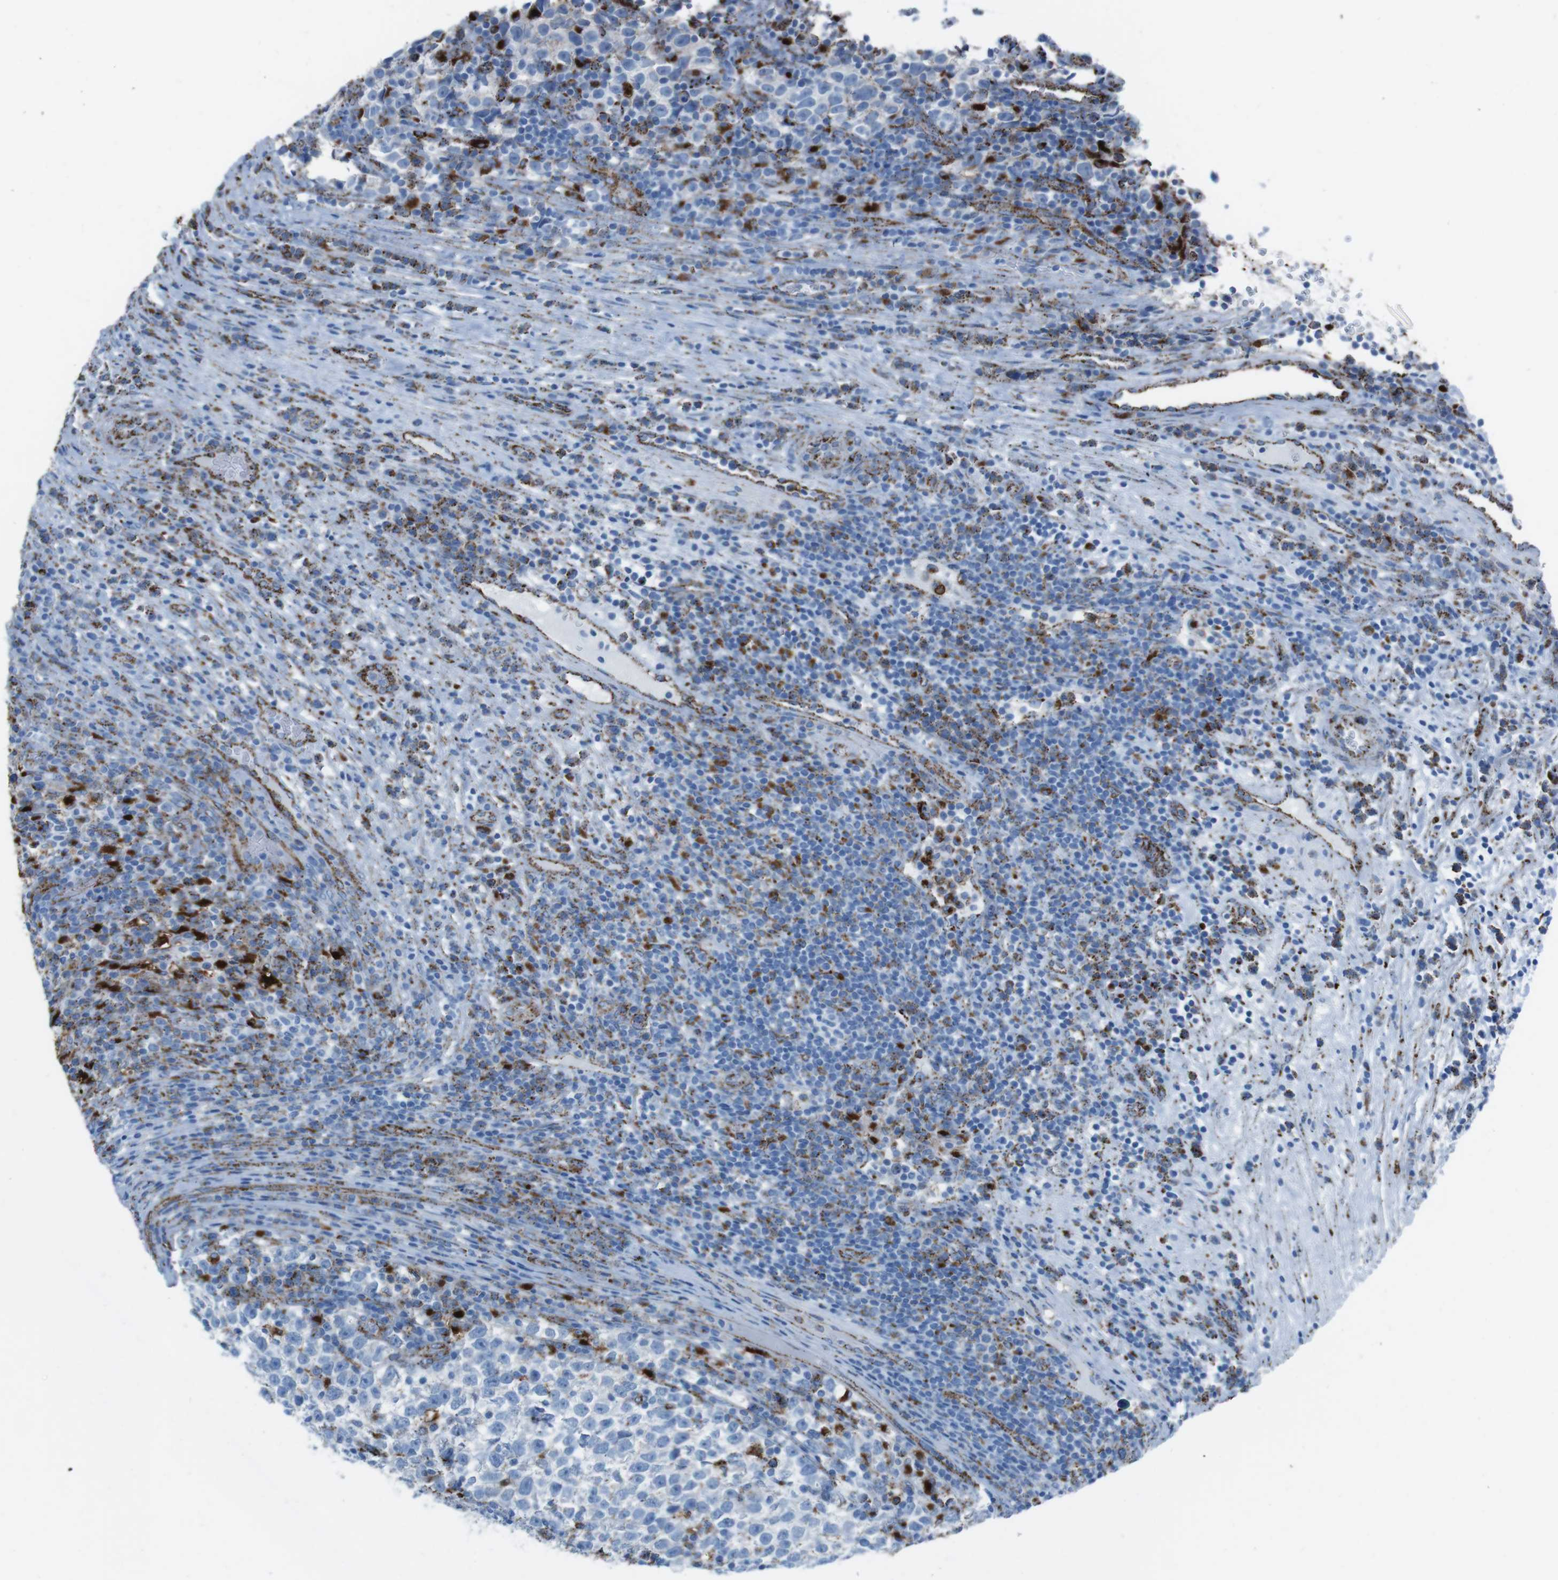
{"staining": {"intensity": "negative", "quantity": "none", "location": "none"}, "tissue": "testis cancer", "cell_type": "Tumor cells", "image_type": "cancer", "snomed": [{"axis": "morphology", "description": "Normal tissue, NOS"}, {"axis": "morphology", "description": "Seminoma, NOS"}, {"axis": "topography", "description": "Testis"}], "caption": "Immunohistochemistry (IHC) of human seminoma (testis) exhibits no expression in tumor cells.", "gene": "SCARB2", "patient": {"sex": "male", "age": 43}}